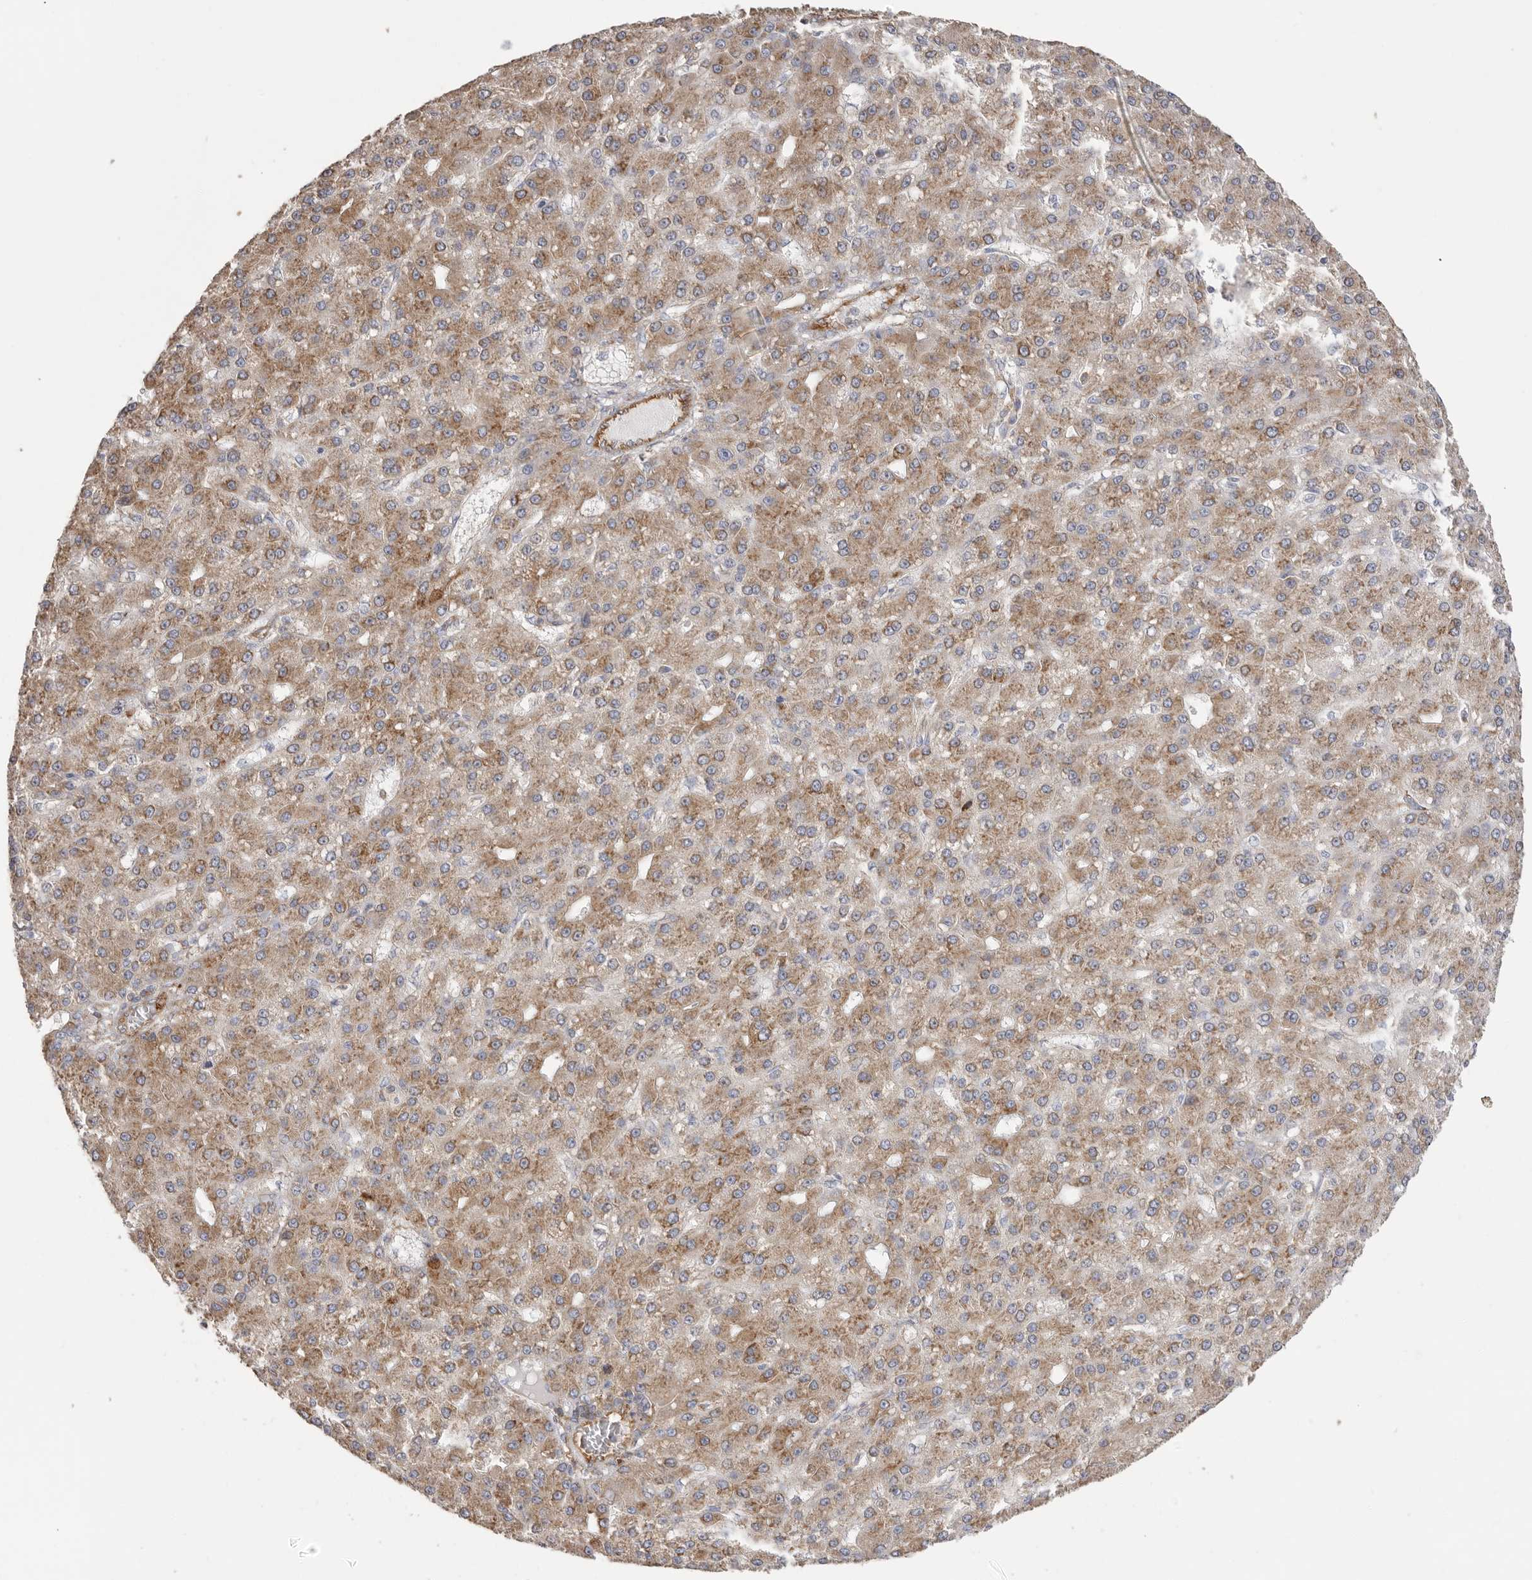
{"staining": {"intensity": "moderate", "quantity": ">75%", "location": "cytoplasmic/membranous"}, "tissue": "liver cancer", "cell_type": "Tumor cells", "image_type": "cancer", "snomed": [{"axis": "morphology", "description": "Carcinoma, Hepatocellular, NOS"}, {"axis": "topography", "description": "Liver"}], "caption": "This image displays hepatocellular carcinoma (liver) stained with immunohistochemistry to label a protein in brown. The cytoplasmic/membranous of tumor cells show moderate positivity for the protein. Nuclei are counter-stained blue.", "gene": "SERBP1", "patient": {"sex": "male", "age": 67}}